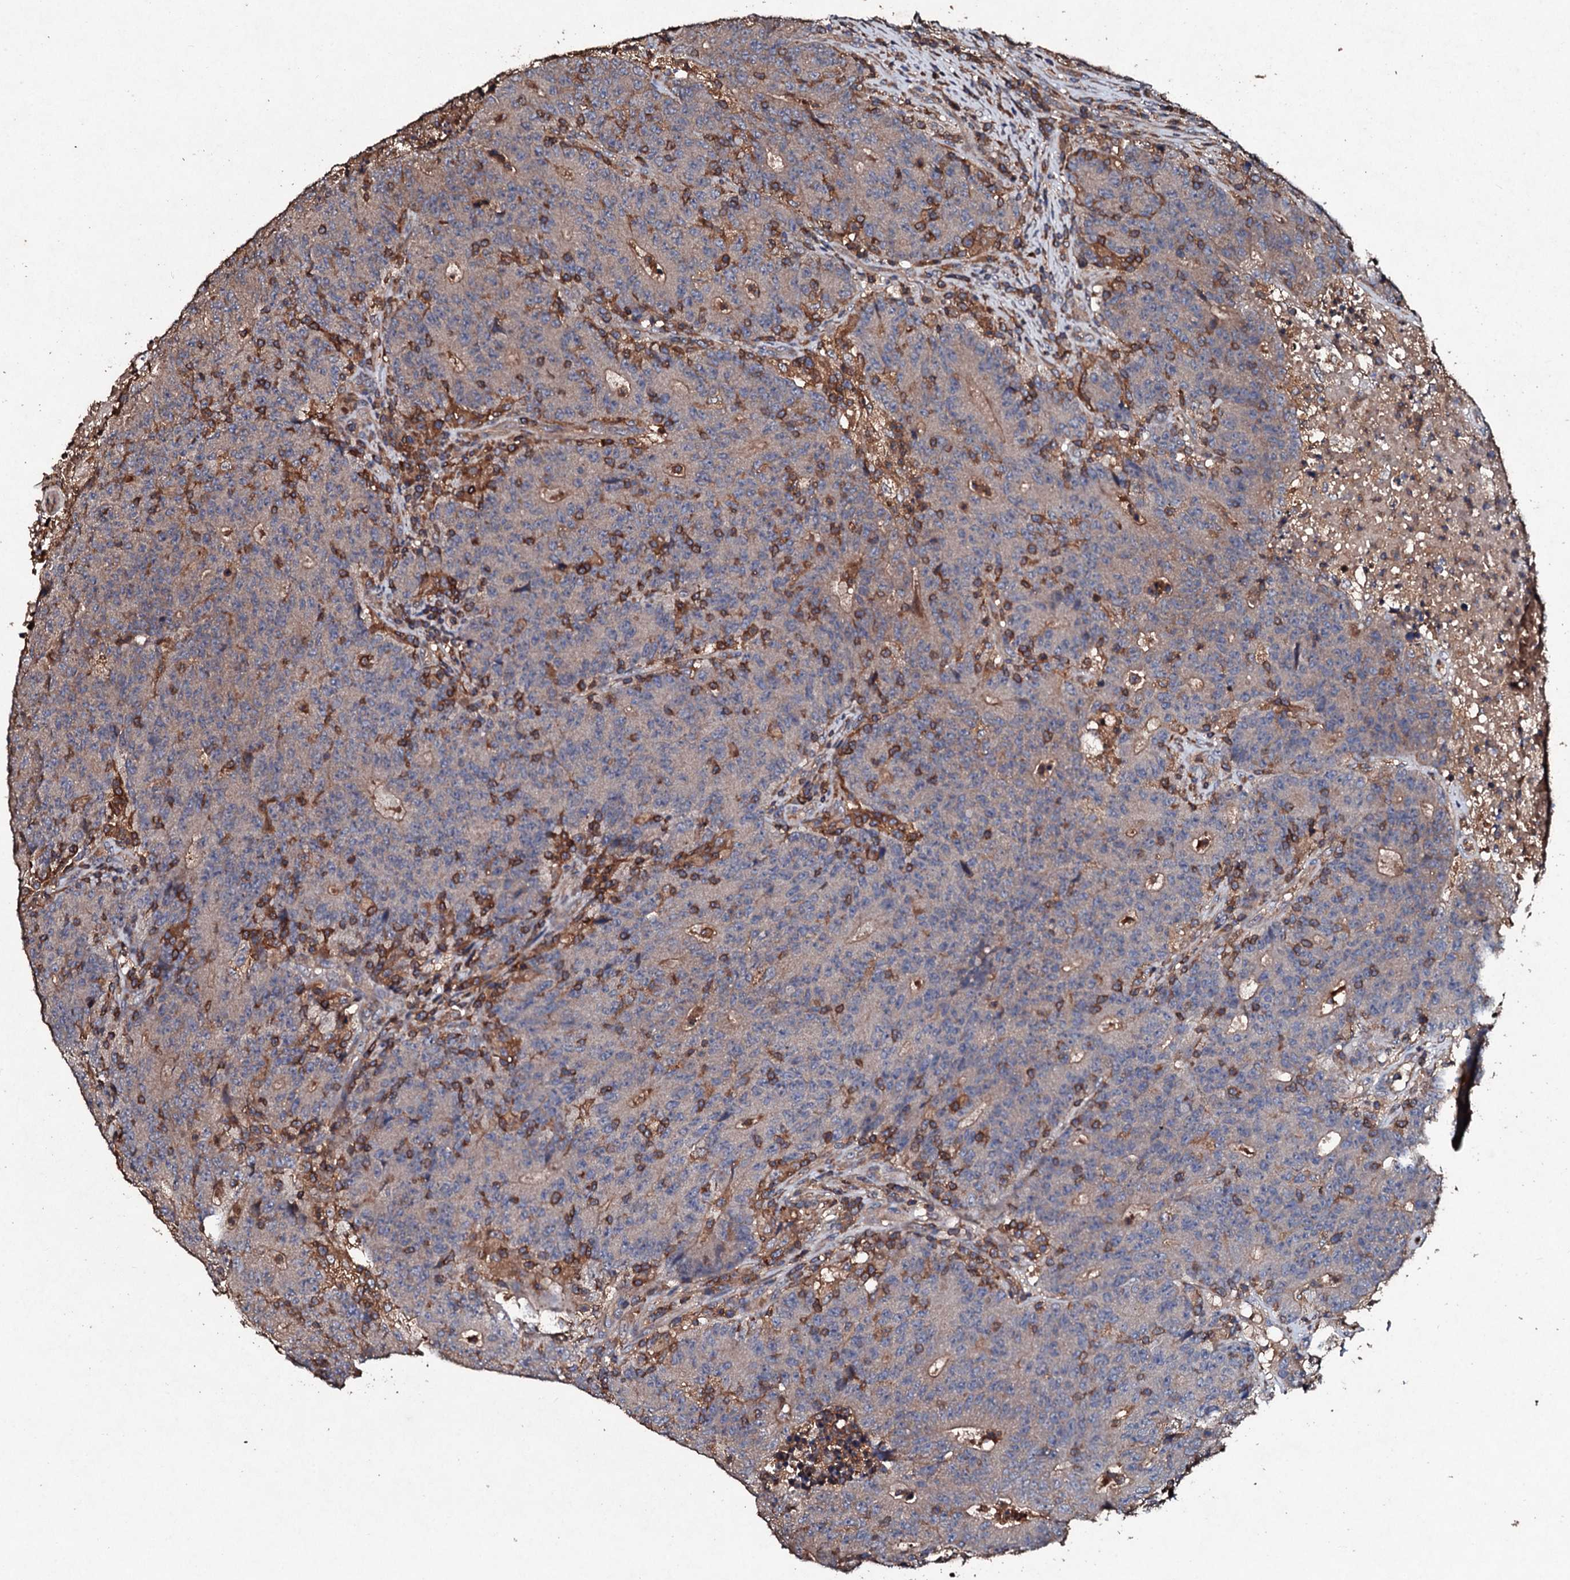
{"staining": {"intensity": "weak", "quantity": "<25%", "location": "cytoplasmic/membranous"}, "tissue": "colorectal cancer", "cell_type": "Tumor cells", "image_type": "cancer", "snomed": [{"axis": "morphology", "description": "Adenocarcinoma, NOS"}, {"axis": "topography", "description": "Colon"}], "caption": "Tumor cells are negative for brown protein staining in colorectal cancer.", "gene": "KERA", "patient": {"sex": "female", "age": 75}}